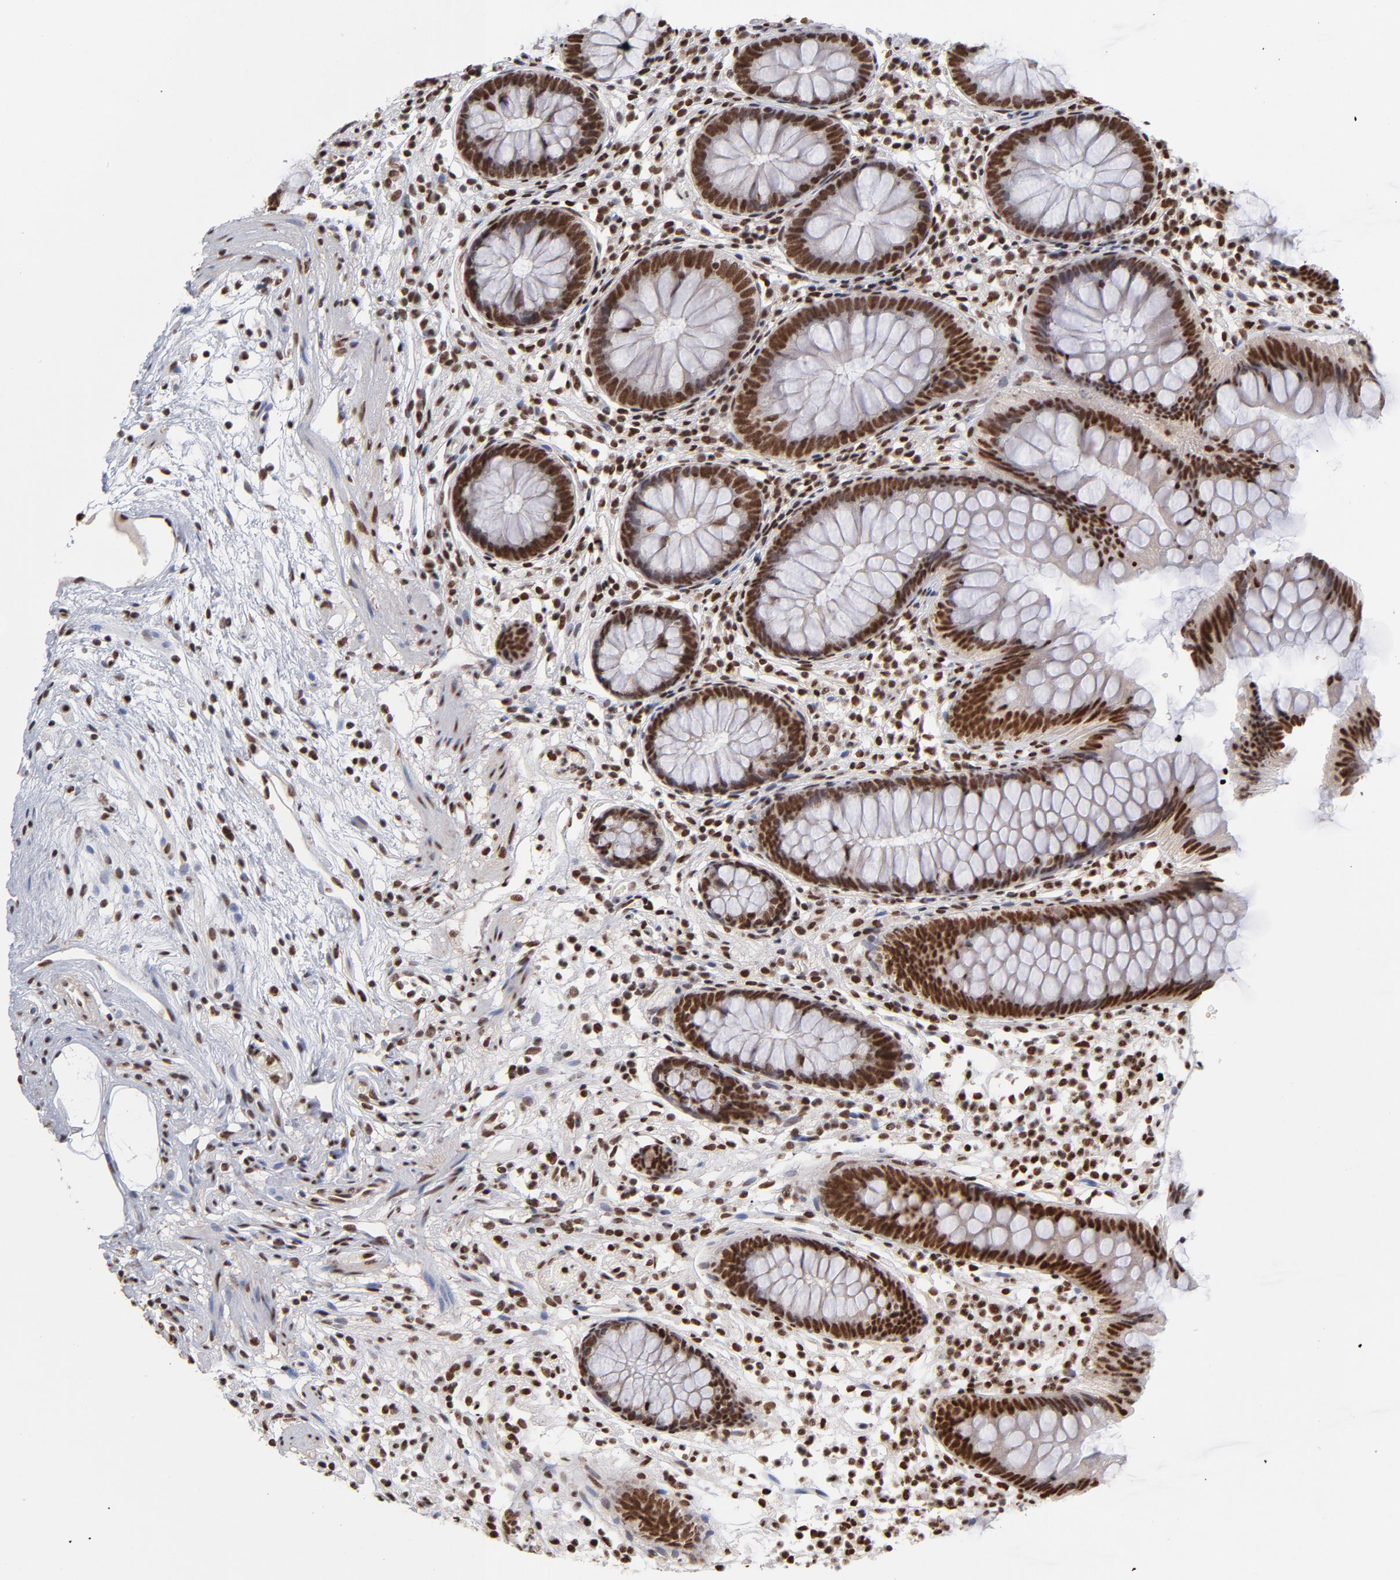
{"staining": {"intensity": "strong", "quantity": ">75%", "location": "nuclear"}, "tissue": "appendix", "cell_type": "Glandular cells", "image_type": "normal", "snomed": [{"axis": "morphology", "description": "Normal tissue, NOS"}, {"axis": "topography", "description": "Appendix"}], "caption": "Immunohistochemistry (IHC) of benign appendix displays high levels of strong nuclear staining in about >75% of glandular cells. Nuclei are stained in blue.", "gene": "ZNF3", "patient": {"sex": "male", "age": 38}}